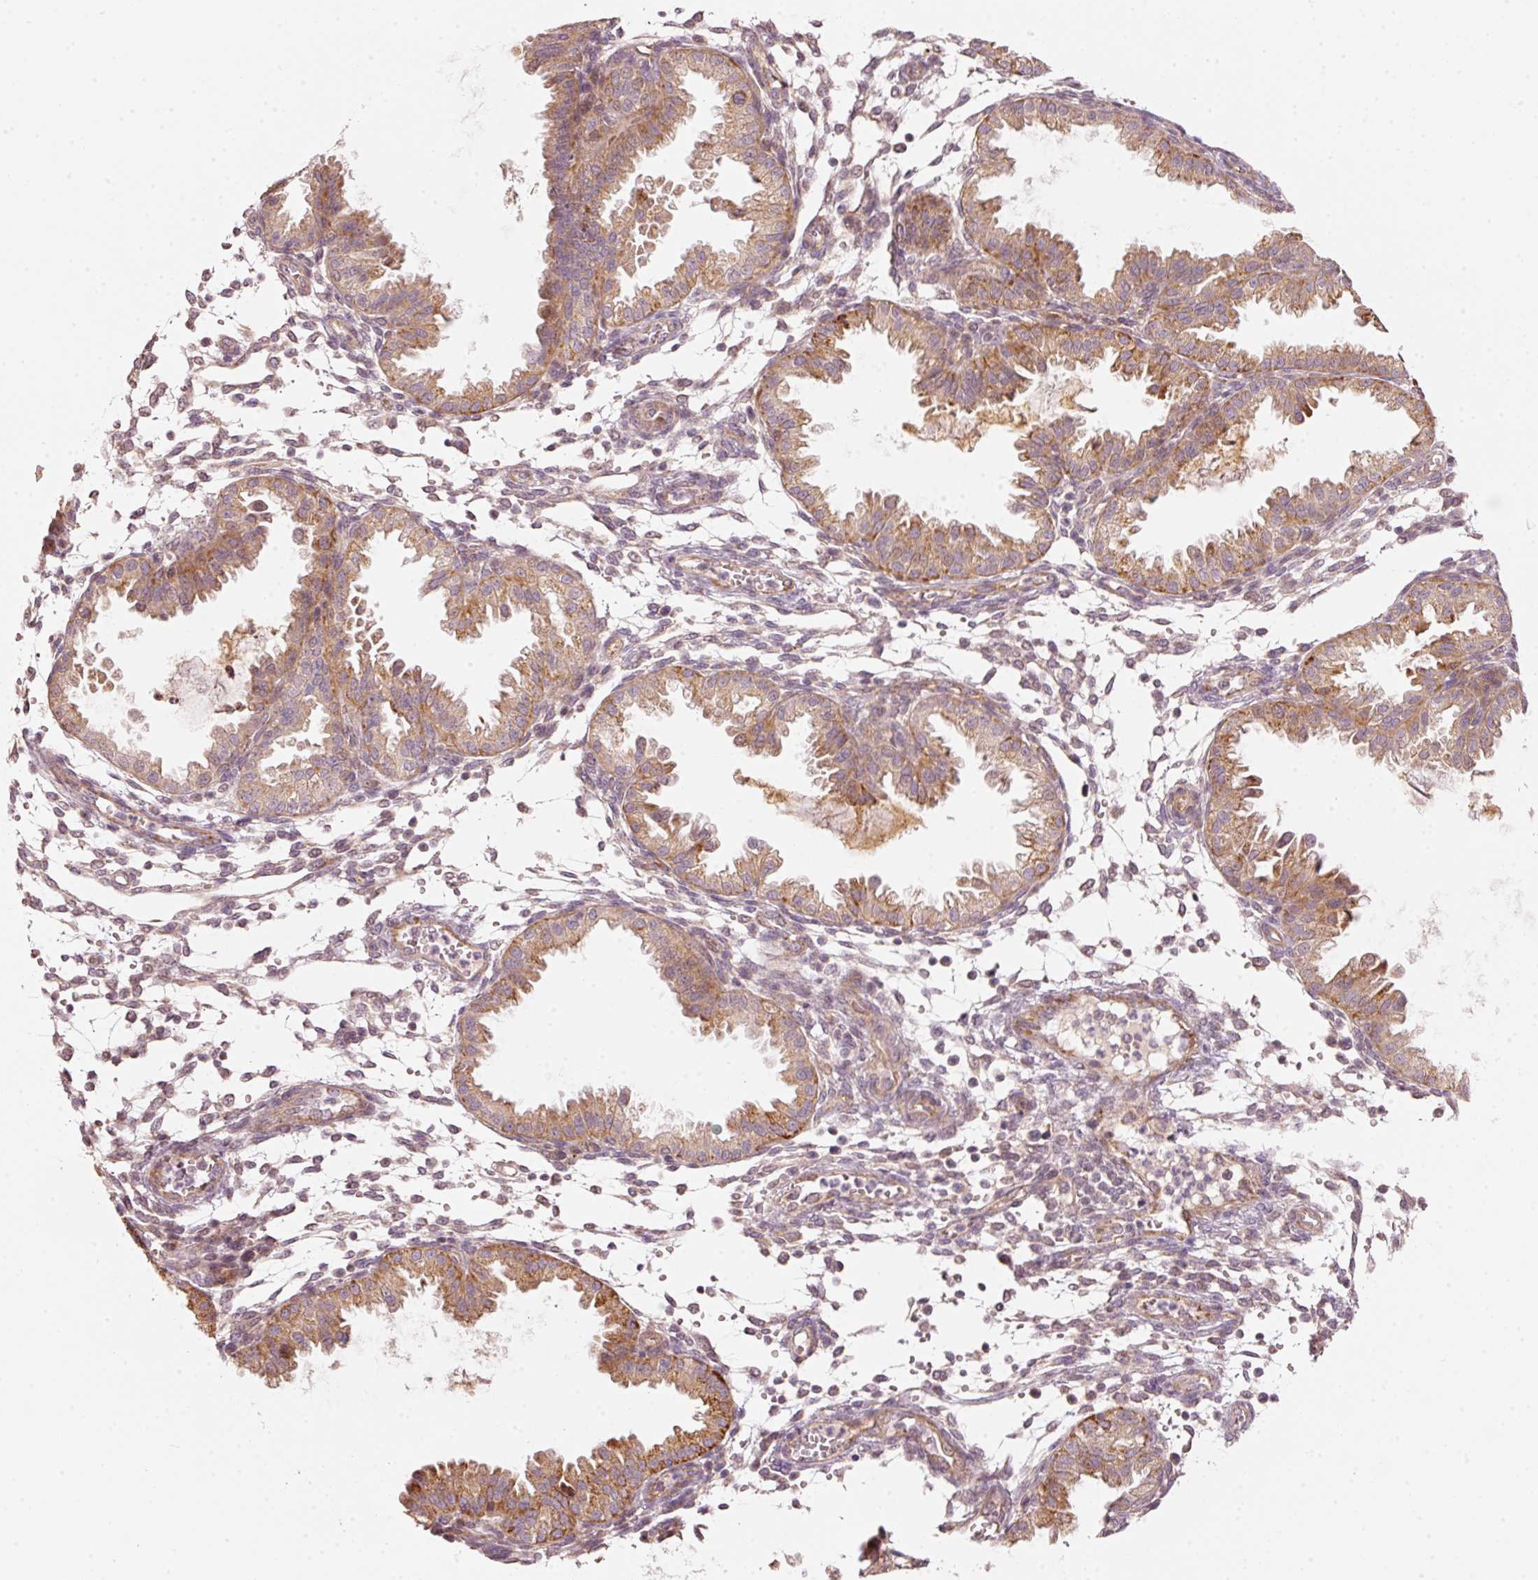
{"staining": {"intensity": "weak", "quantity": "25%-75%", "location": "cytoplasmic/membranous"}, "tissue": "endometrium", "cell_type": "Cells in endometrial stroma", "image_type": "normal", "snomed": [{"axis": "morphology", "description": "Normal tissue, NOS"}, {"axis": "topography", "description": "Endometrium"}], "caption": "Approximately 25%-75% of cells in endometrial stroma in unremarkable human endometrium show weak cytoplasmic/membranous protein staining as visualized by brown immunohistochemical staining.", "gene": "ARHGAP22", "patient": {"sex": "female", "age": 33}}